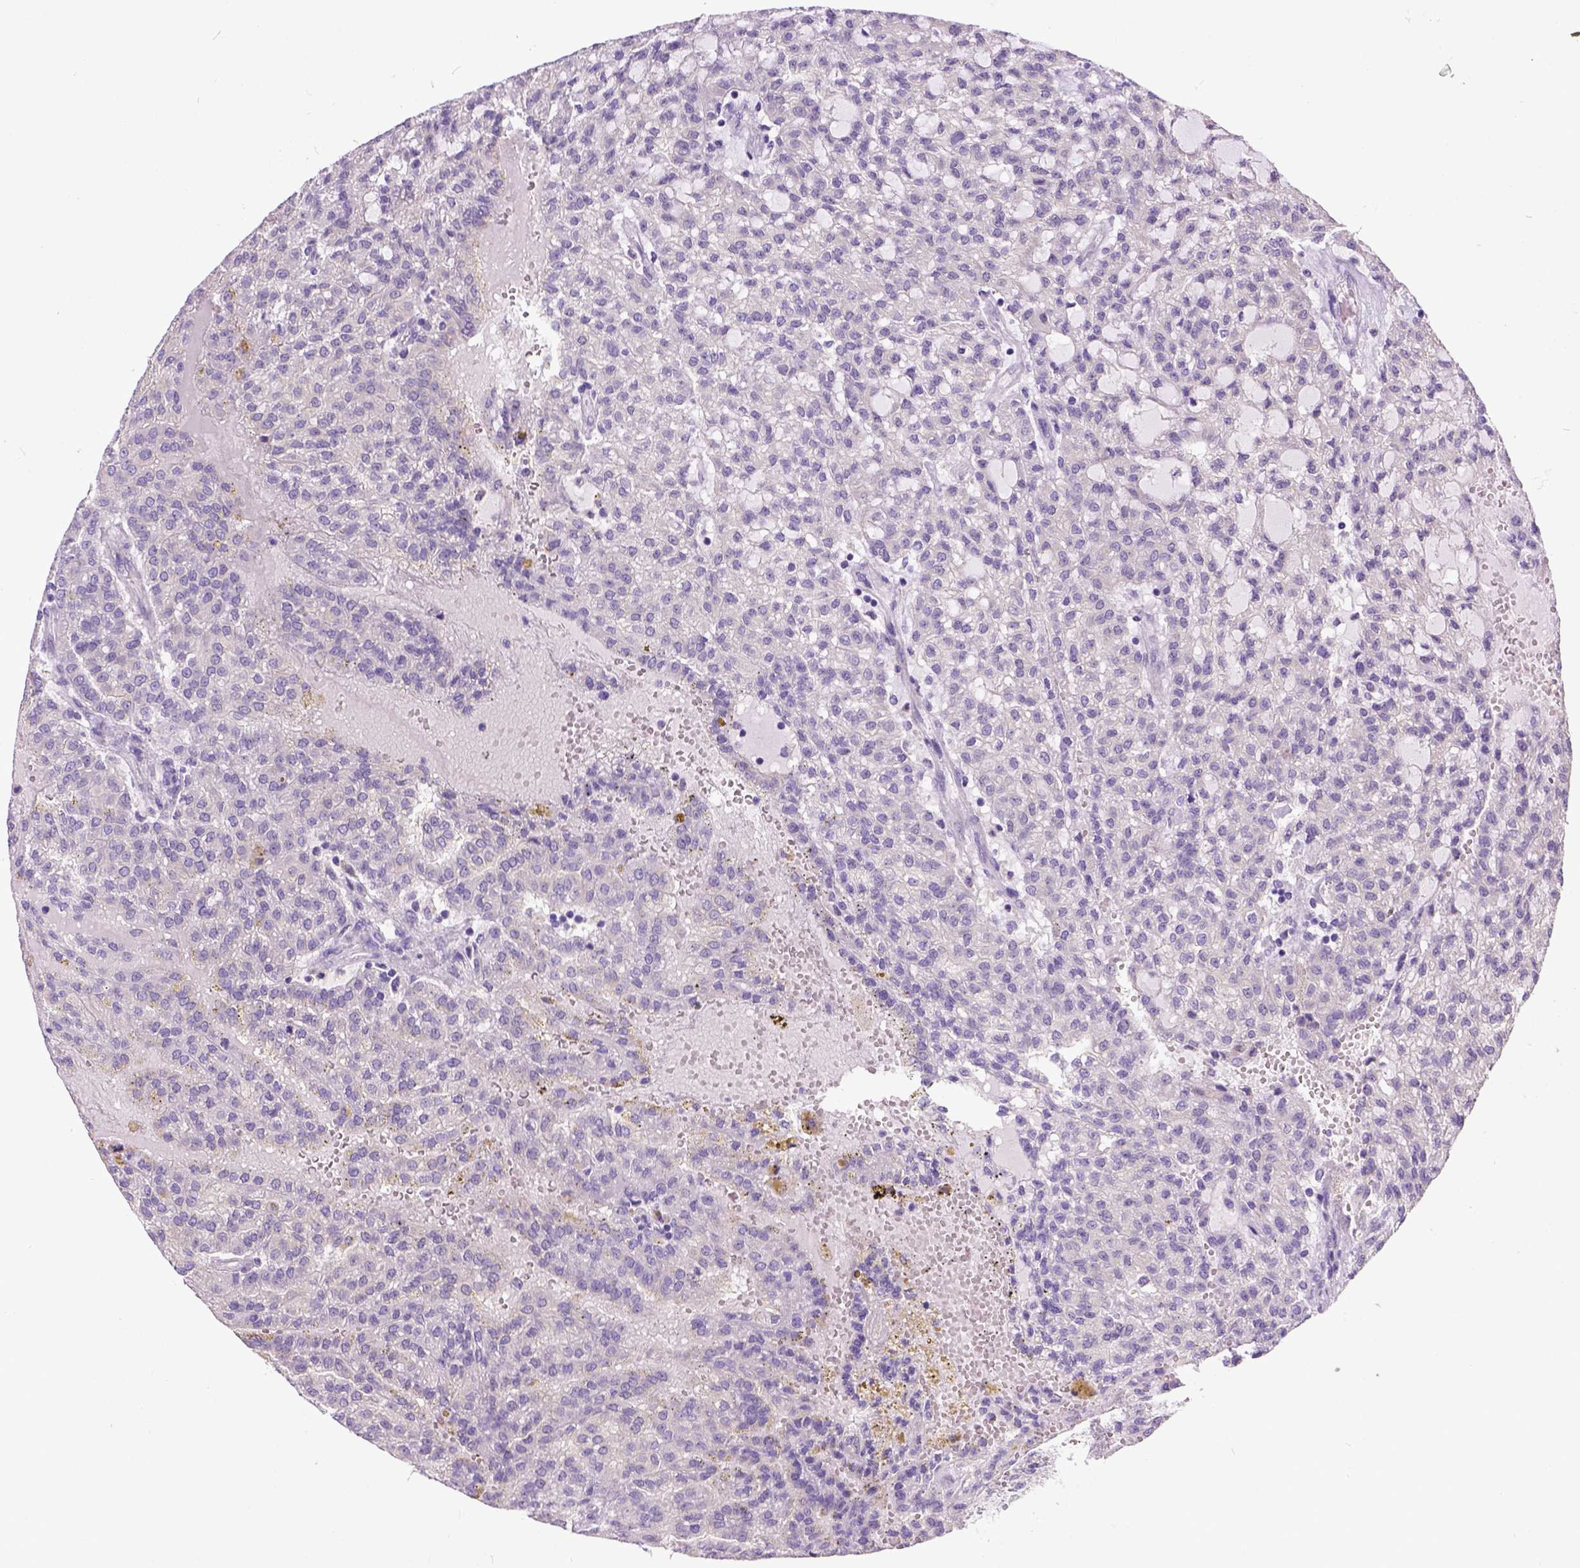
{"staining": {"intensity": "negative", "quantity": "none", "location": "none"}, "tissue": "renal cancer", "cell_type": "Tumor cells", "image_type": "cancer", "snomed": [{"axis": "morphology", "description": "Adenocarcinoma, NOS"}, {"axis": "topography", "description": "Kidney"}], "caption": "IHC histopathology image of human renal adenocarcinoma stained for a protein (brown), which displays no expression in tumor cells.", "gene": "NEK5", "patient": {"sex": "male", "age": 63}}